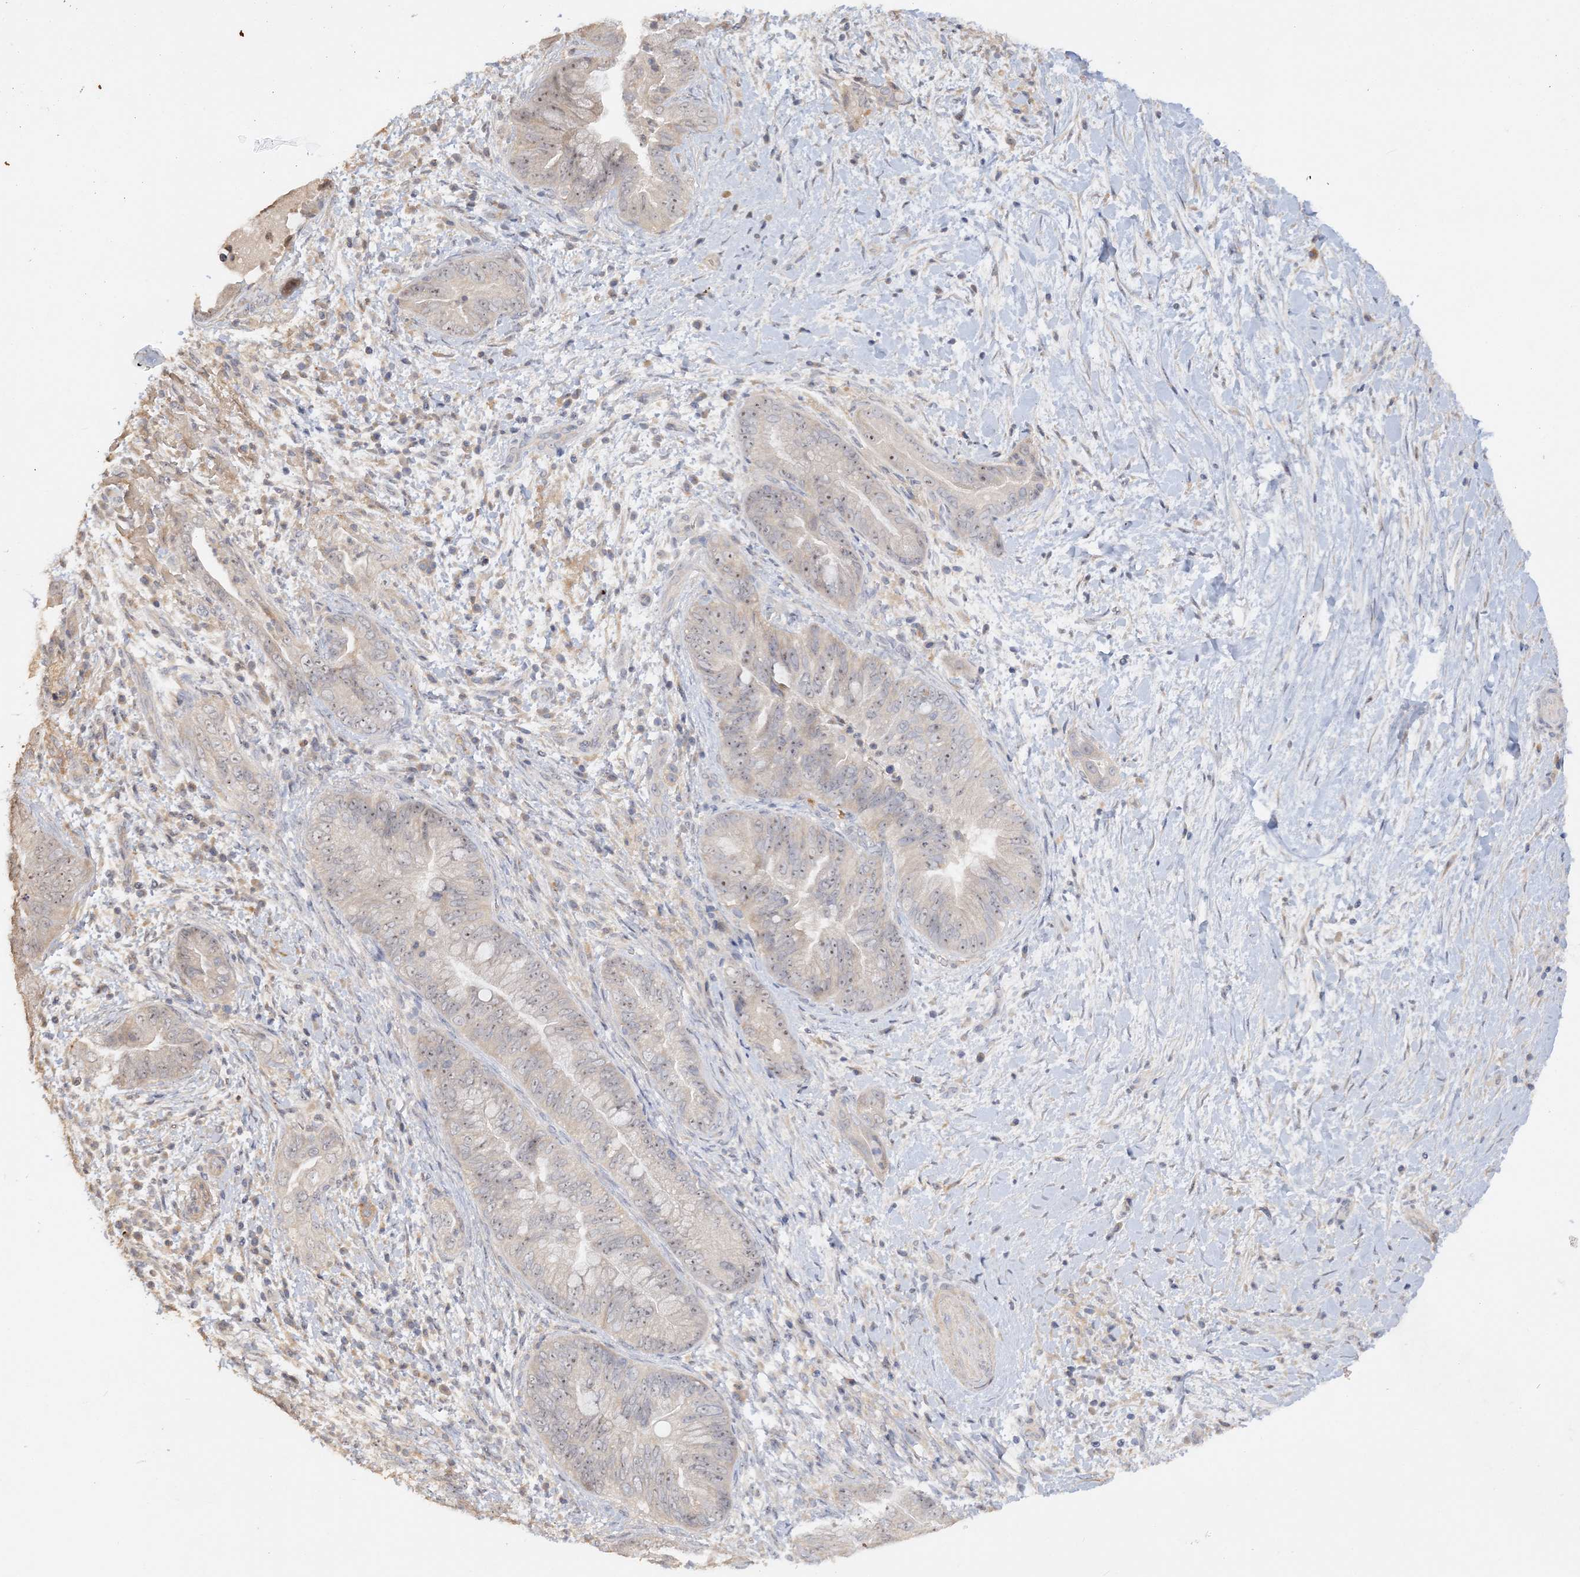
{"staining": {"intensity": "weak", "quantity": "25%-75%", "location": "nuclear"}, "tissue": "pancreatic cancer", "cell_type": "Tumor cells", "image_type": "cancer", "snomed": [{"axis": "morphology", "description": "Adenocarcinoma, NOS"}, {"axis": "topography", "description": "Pancreas"}], "caption": "High-magnification brightfield microscopy of pancreatic adenocarcinoma stained with DAB (3,3'-diaminobenzidine) (brown) and counterstained with hematoxylin (blue). tumor cells exhibit weak nuclear expression is present in about25%-75% of cells.", "gene": "GRINA", "patient": {"sex": "male", "age": 75}}